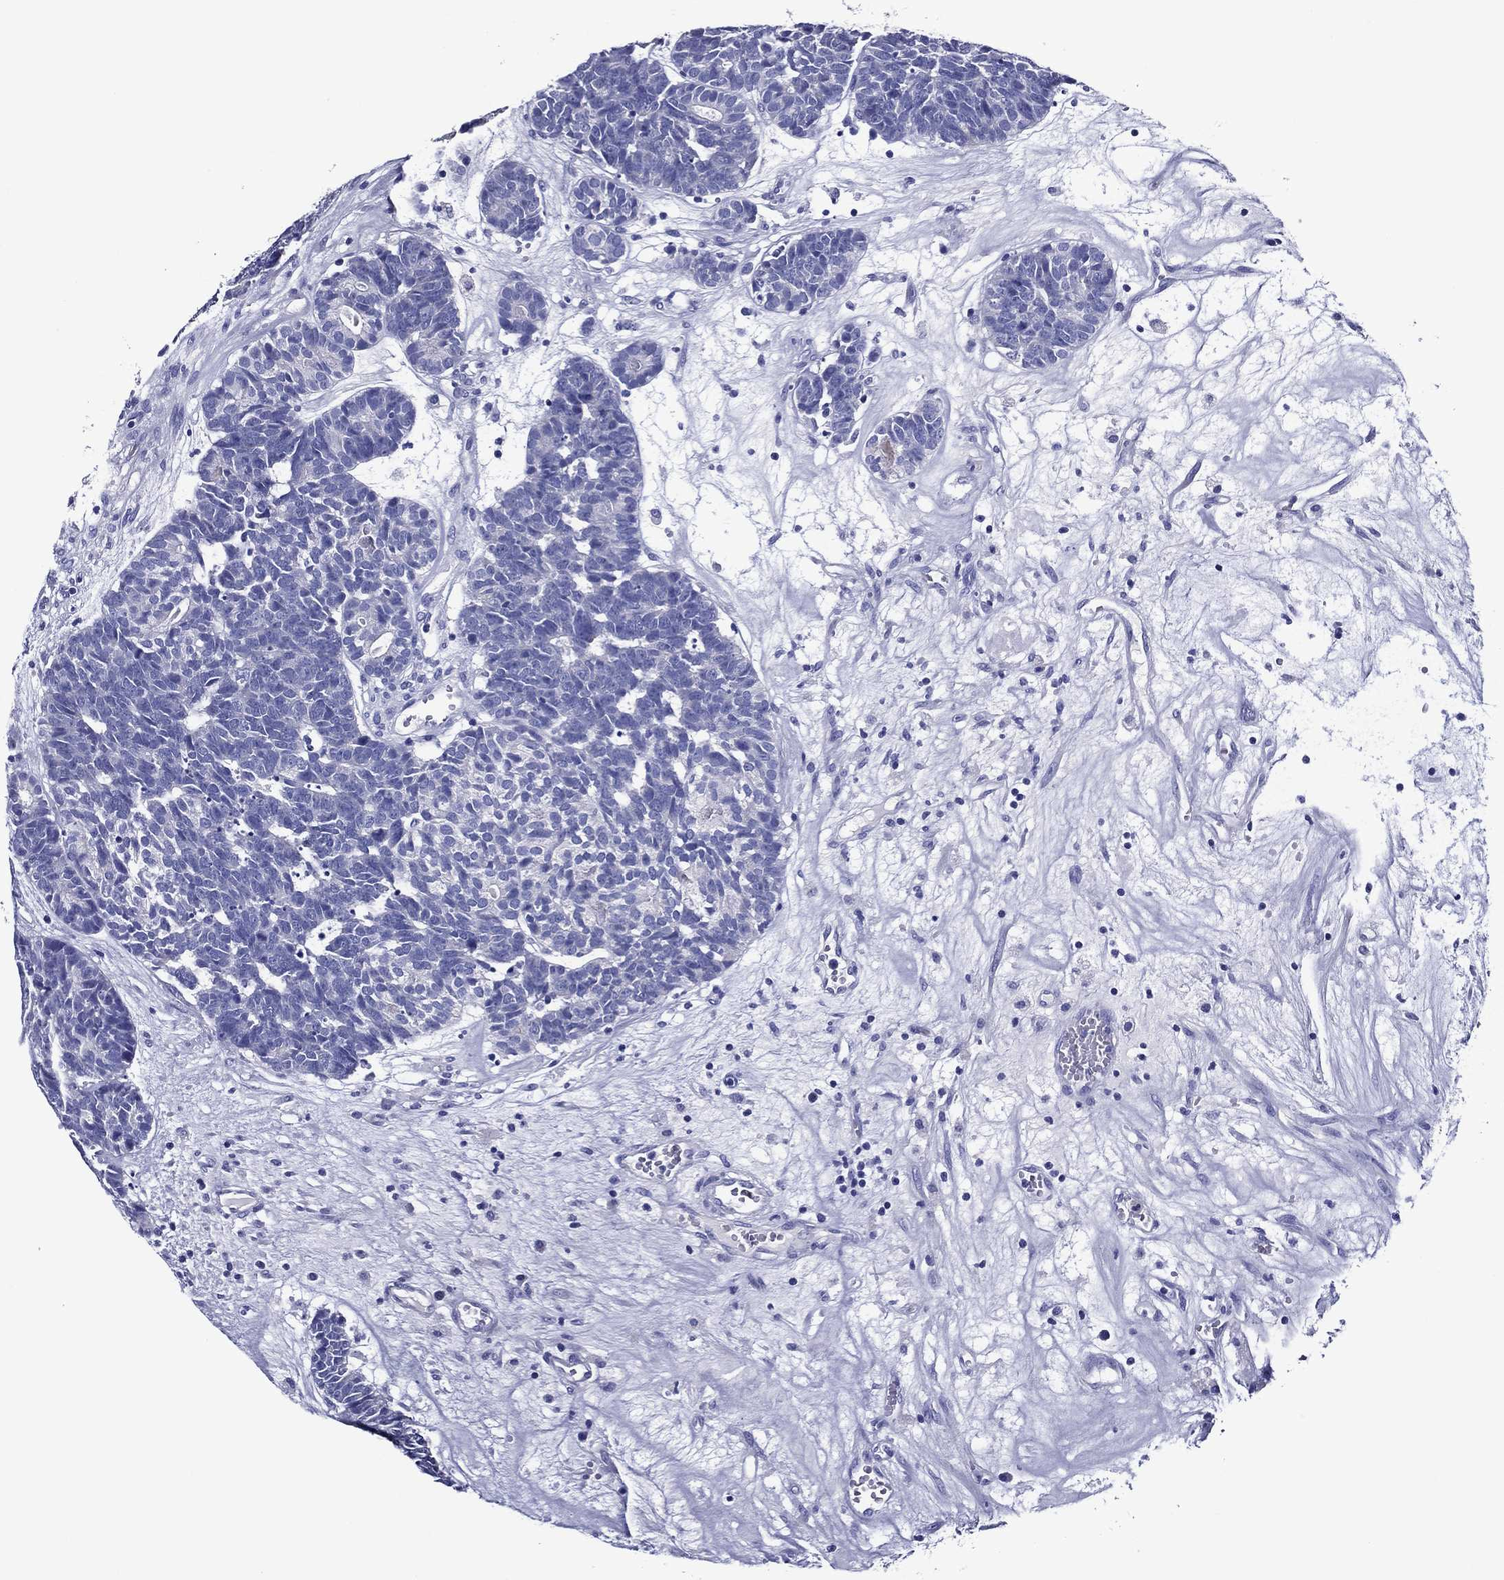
{"staining": {"intensity": "negative", "quantity": "none", "location": "none"}, "tissue": "head and neck cancer", "cell_type": "Tumor cells", "image_type": "cancer", "snomed": [{"axis": "morphology", "description": "Adenocarcinoma, NOS"}, {"axis": "topography", "description": "Head-Neck"}], "caption": "Tumor cells show no significant protein expression in head and neck adenocarcinoma.", "gene": "ACE2", "patient": {"sex": "female", "age": 81}}